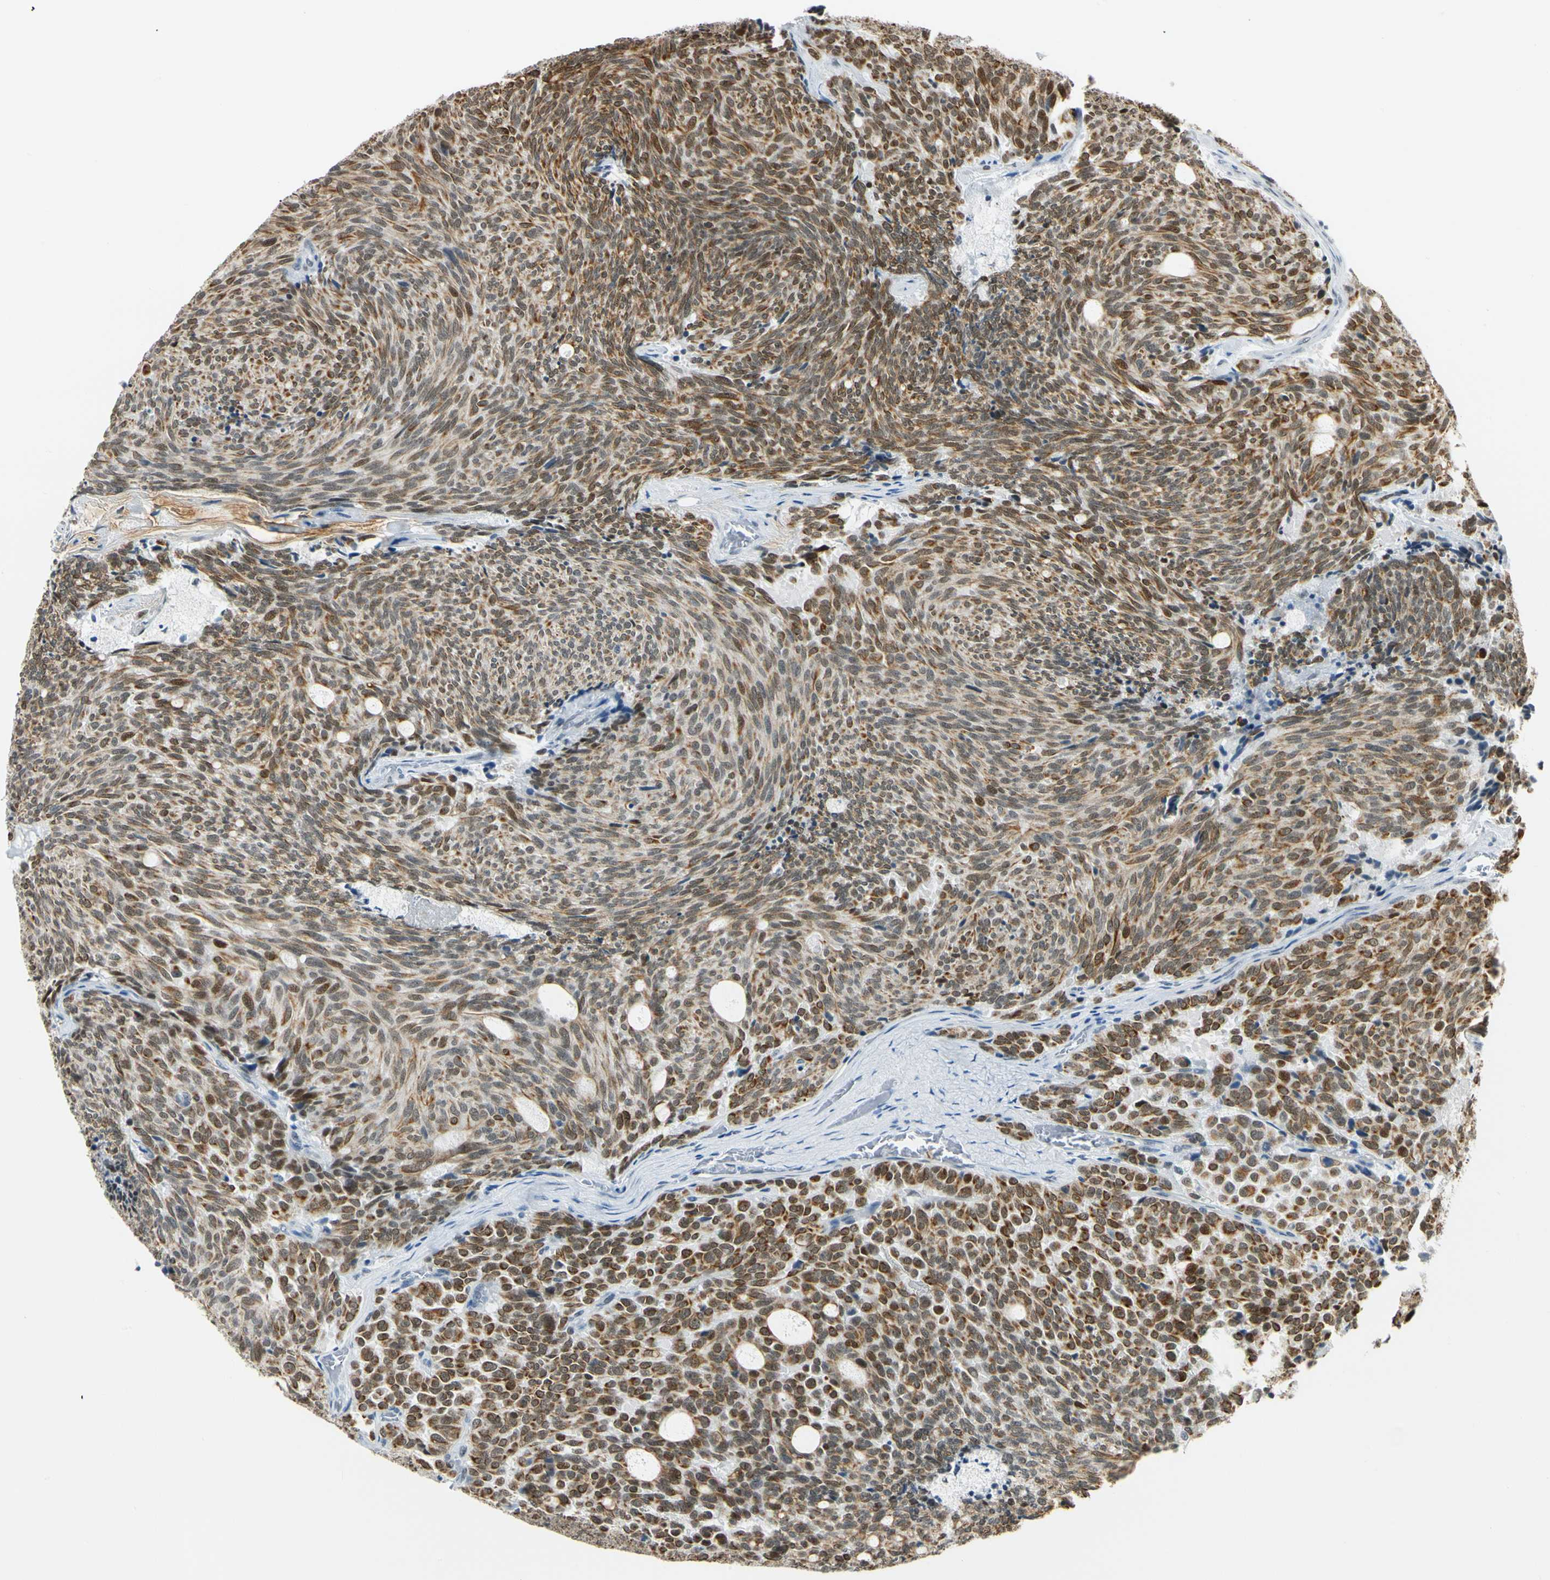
{"staining": {"intensity": "strong", "quantity": ">75%", "location": "cytoplasmic/membranous,nuclear"}, "tissue": "carcinoid", "cell_type": "Tumor cells", "image_type": "cancer", "snomed": [{"axis": "morphology", "description": "Carcinoid, malignant, NOS"}, {"axis": "topography", "description": "Pancreas"}], "caption": "Carcinoid stained with a brown dye shows strong cytoplasmic/membranous and nuclear positive positivity in about >75% of tumor cells.", "gene": "NELFE", "patient": {"sex": "female", "age": 54}}